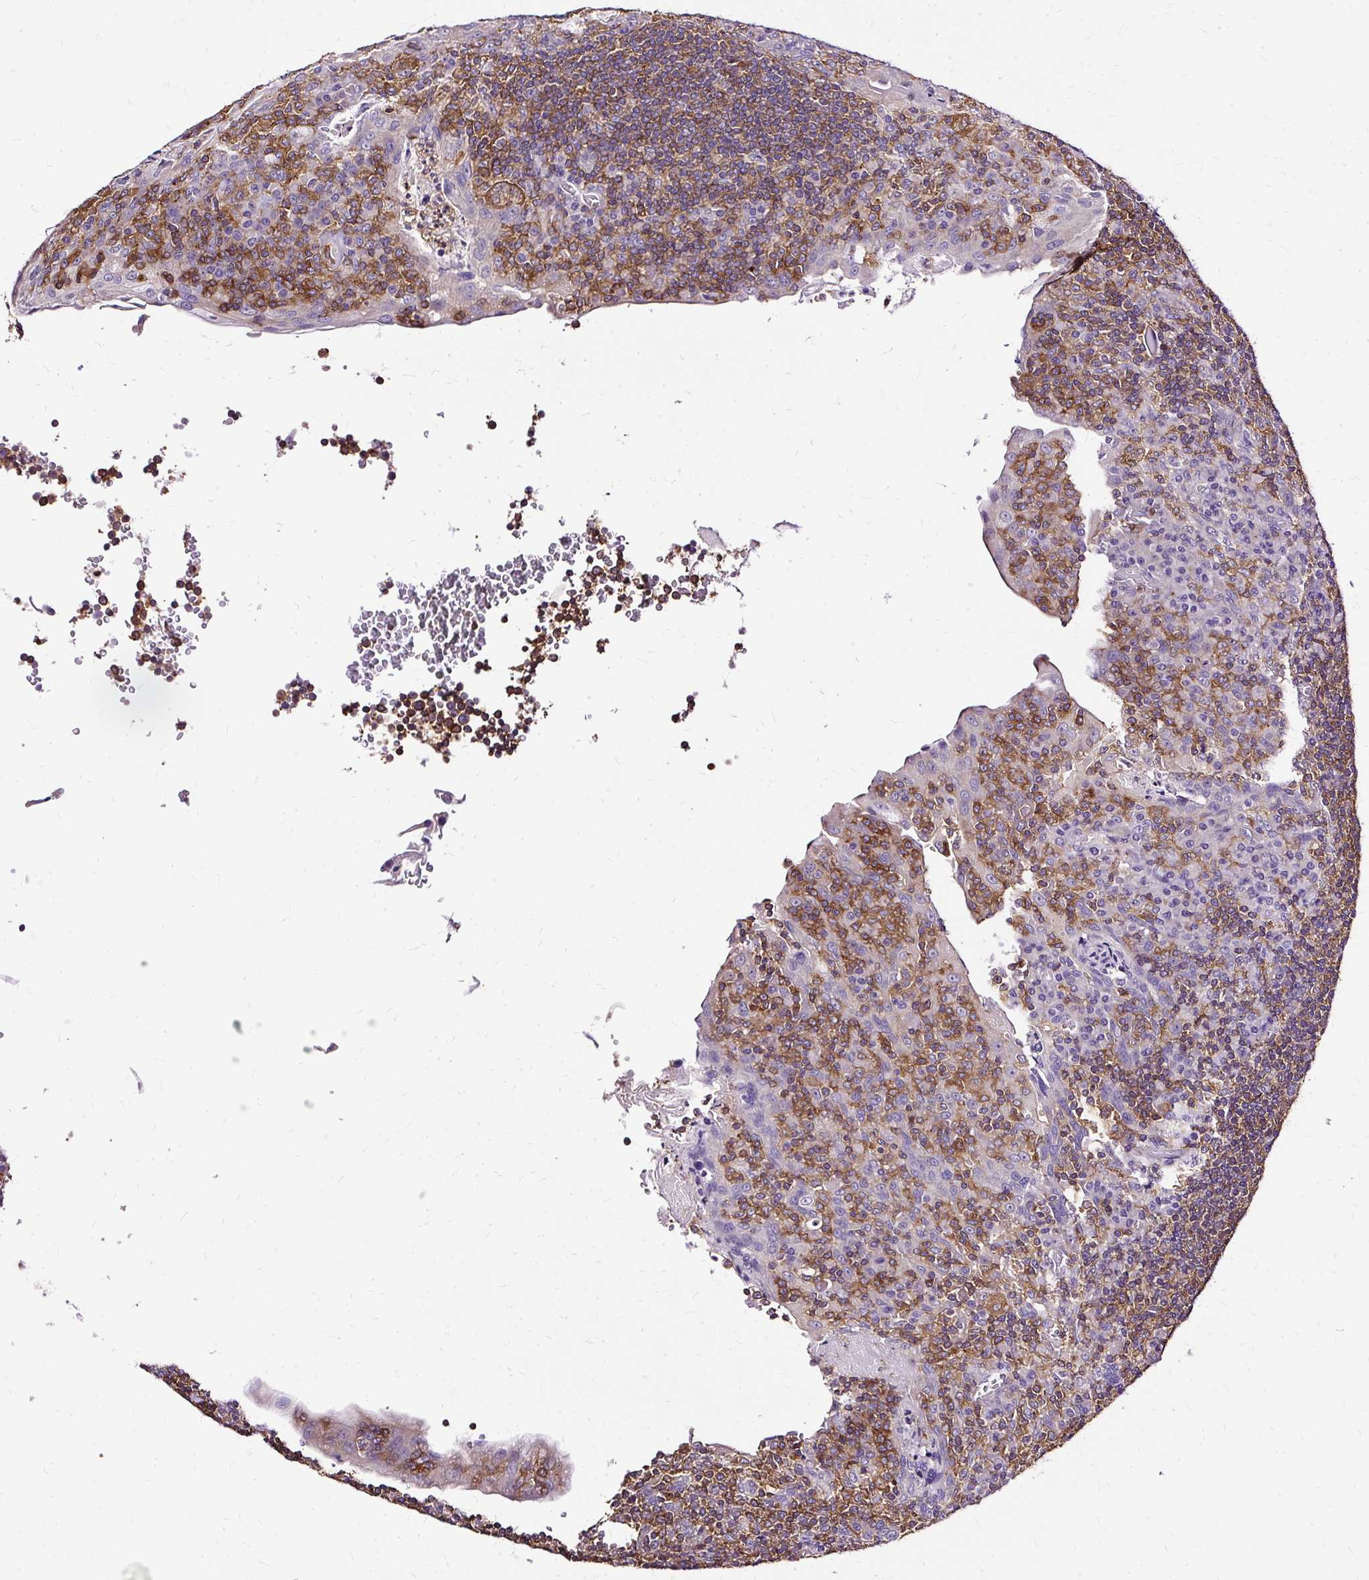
{"staining": {"intensity": "moderate", "quantity": ">75%", "location": "cytoplasmic/membranous"}, "tissue": "tonsil", "cell_type": "Germinal center cells", "image_type": "normal", "snomed": [{"axis": "morphology", "description": "Normal tissue, NOS"}, {"axis": "topography", "description": "Tonsil"}], "caption": "Tonsil stained for a protein shows moderate cytoplasmic/membranous positivity in germinal center cells. The protein is stained brown, and the nuclei are stained in blue (DAB (3,3'-diaminobenzidine) IHC with brightfield microscopy, high magnification).", "gene": "TWF2", "patient": {"sex": "male", "age": 17}}